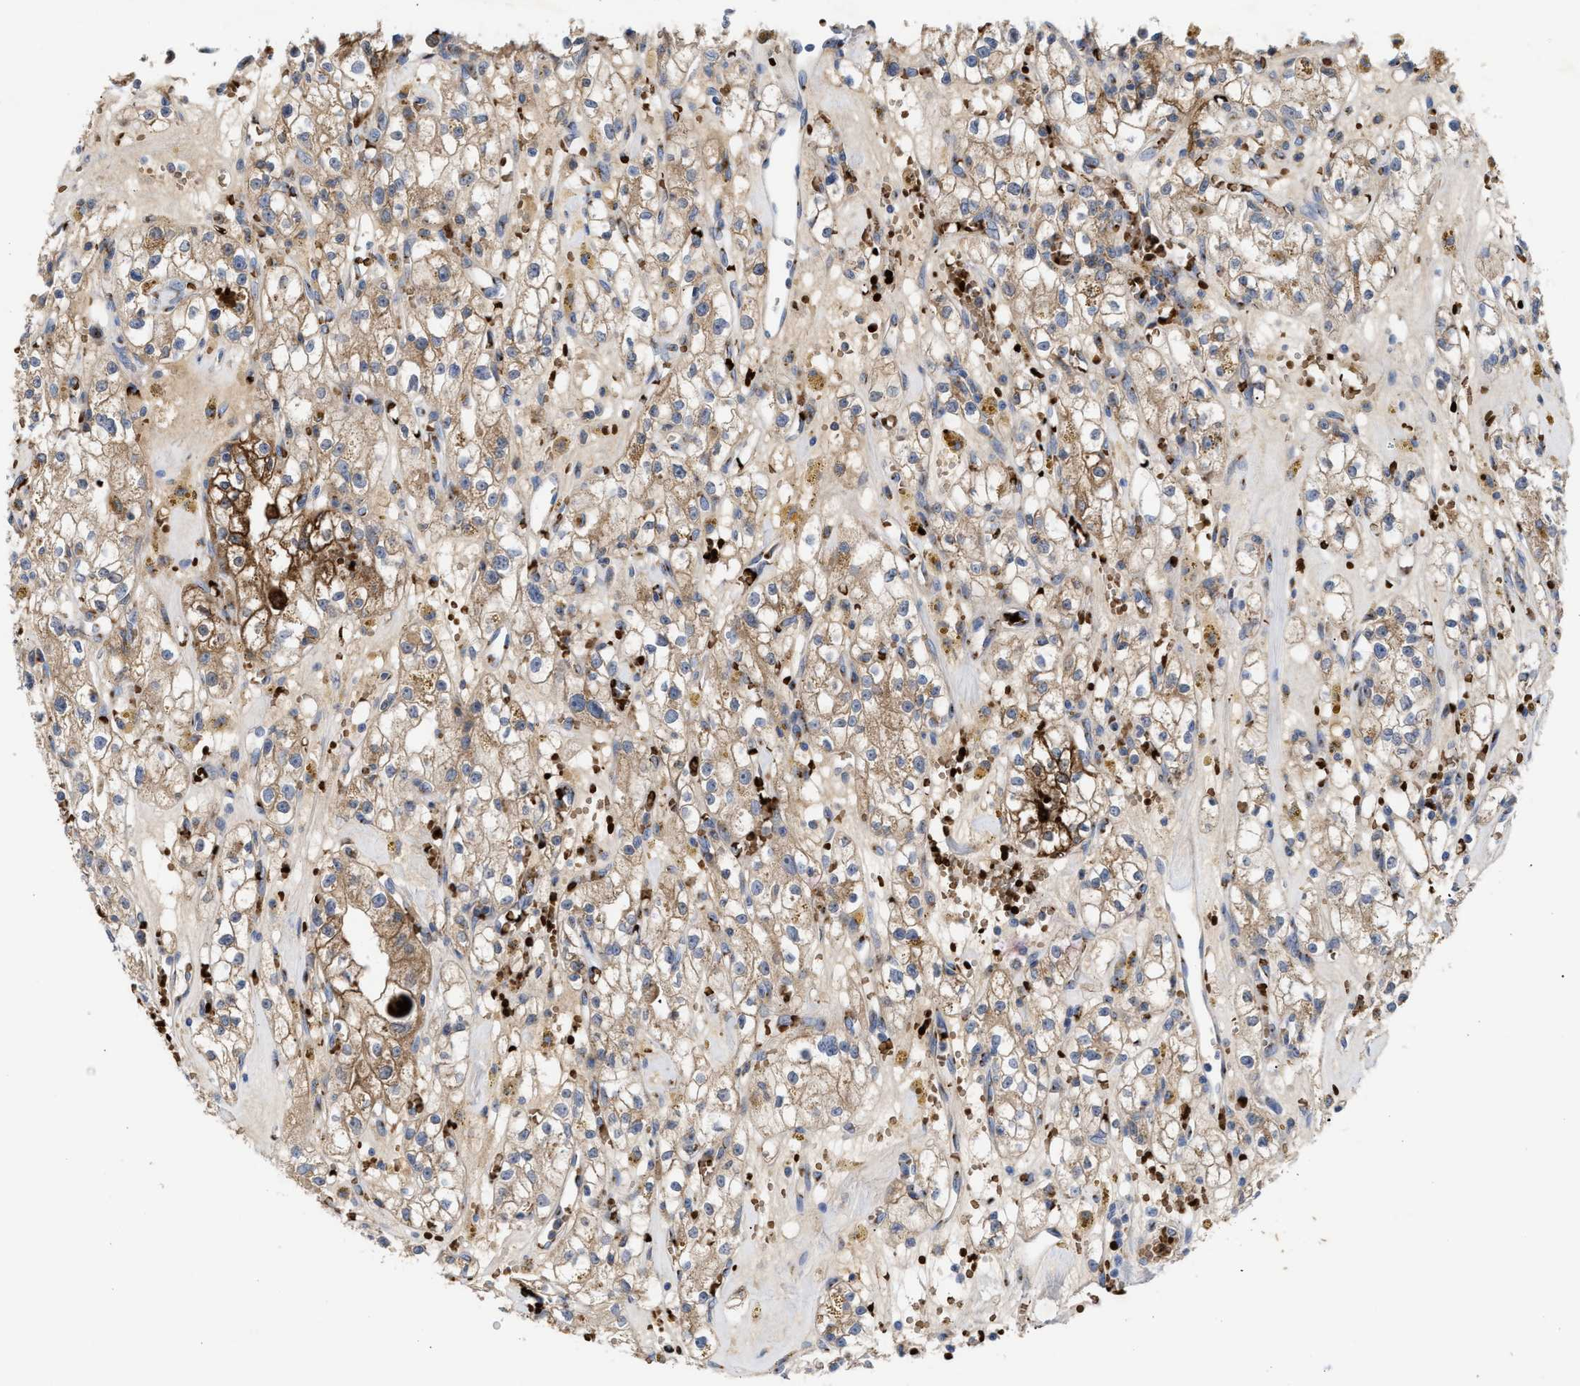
{"staining": {"intensity": "moderate", "quantity": ">75%", "location": "cytoplasmic/membranous"}, "tissue": "renal cancer", "cell_type": "Tumor cells", "image_type": "cancer", "snomed": [{"axis": "morphology", "description": "Adenocarcinoma, NOS"}, {"axis": "topography", "description": "Kidney"}], "caption": "Human adenocarcinoma (renal) stained with a brown dye shows moderate cytoplasmic/membranous positive expression in approximately >75% of tumor cells.", "gene": "CCL2", "patient": {"sex": "male", "age": 56}}